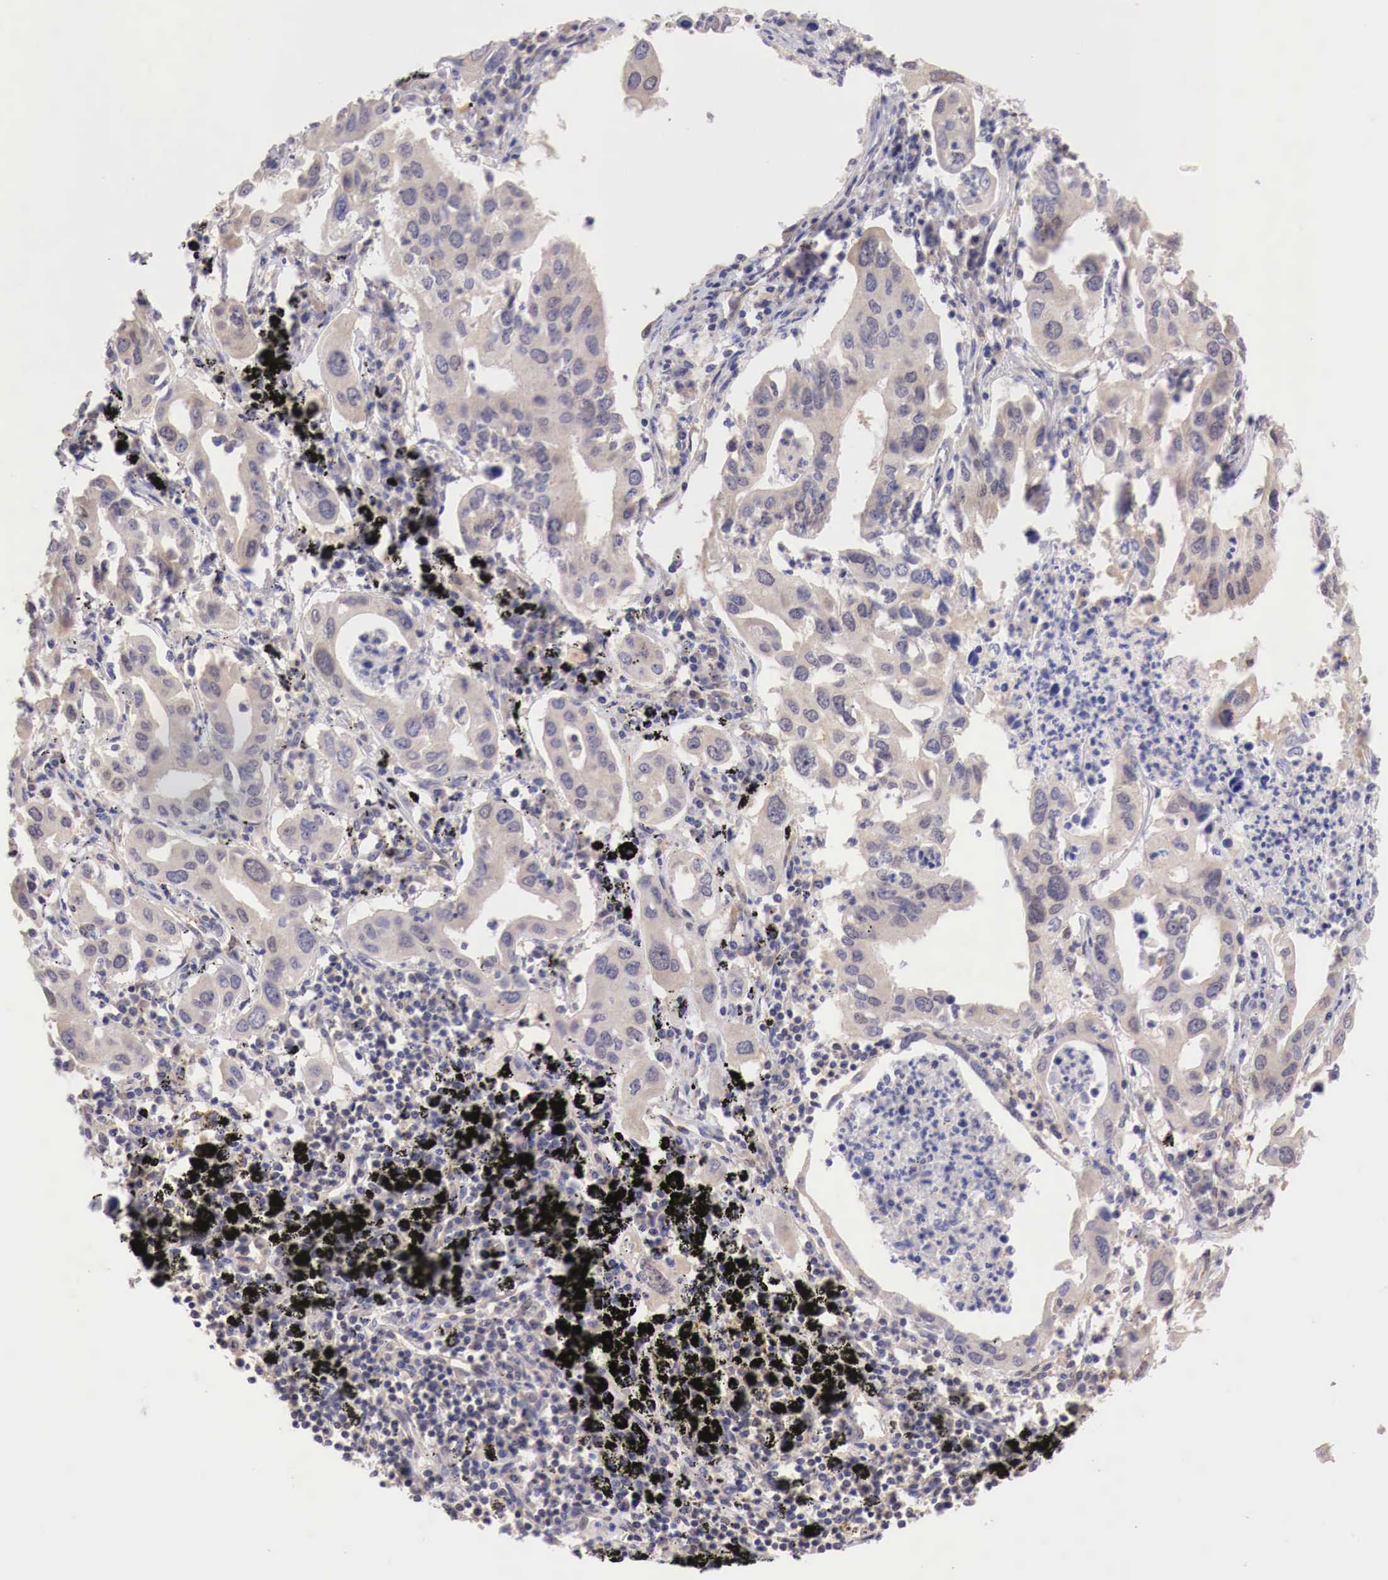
{"staining": {"intensity": "weak", "quantity": "25%-75%", "location": "cytoplasmic/membranous"}, "tissue": "lung cancer", "cell_type": "Tumor cells", "image_type": "cancer", "snomed": [{"axis": "morphology", "description": "Adenocarcinoma, NOS"}, {"axis": "topography", "description": "Lung"}], "caption": "Human lung adenocarcinoma stained with a protein marker shows weak staining in tumor cells.", "gene": "PABIR2", "patient": {"sex": "male", "age": 48}}